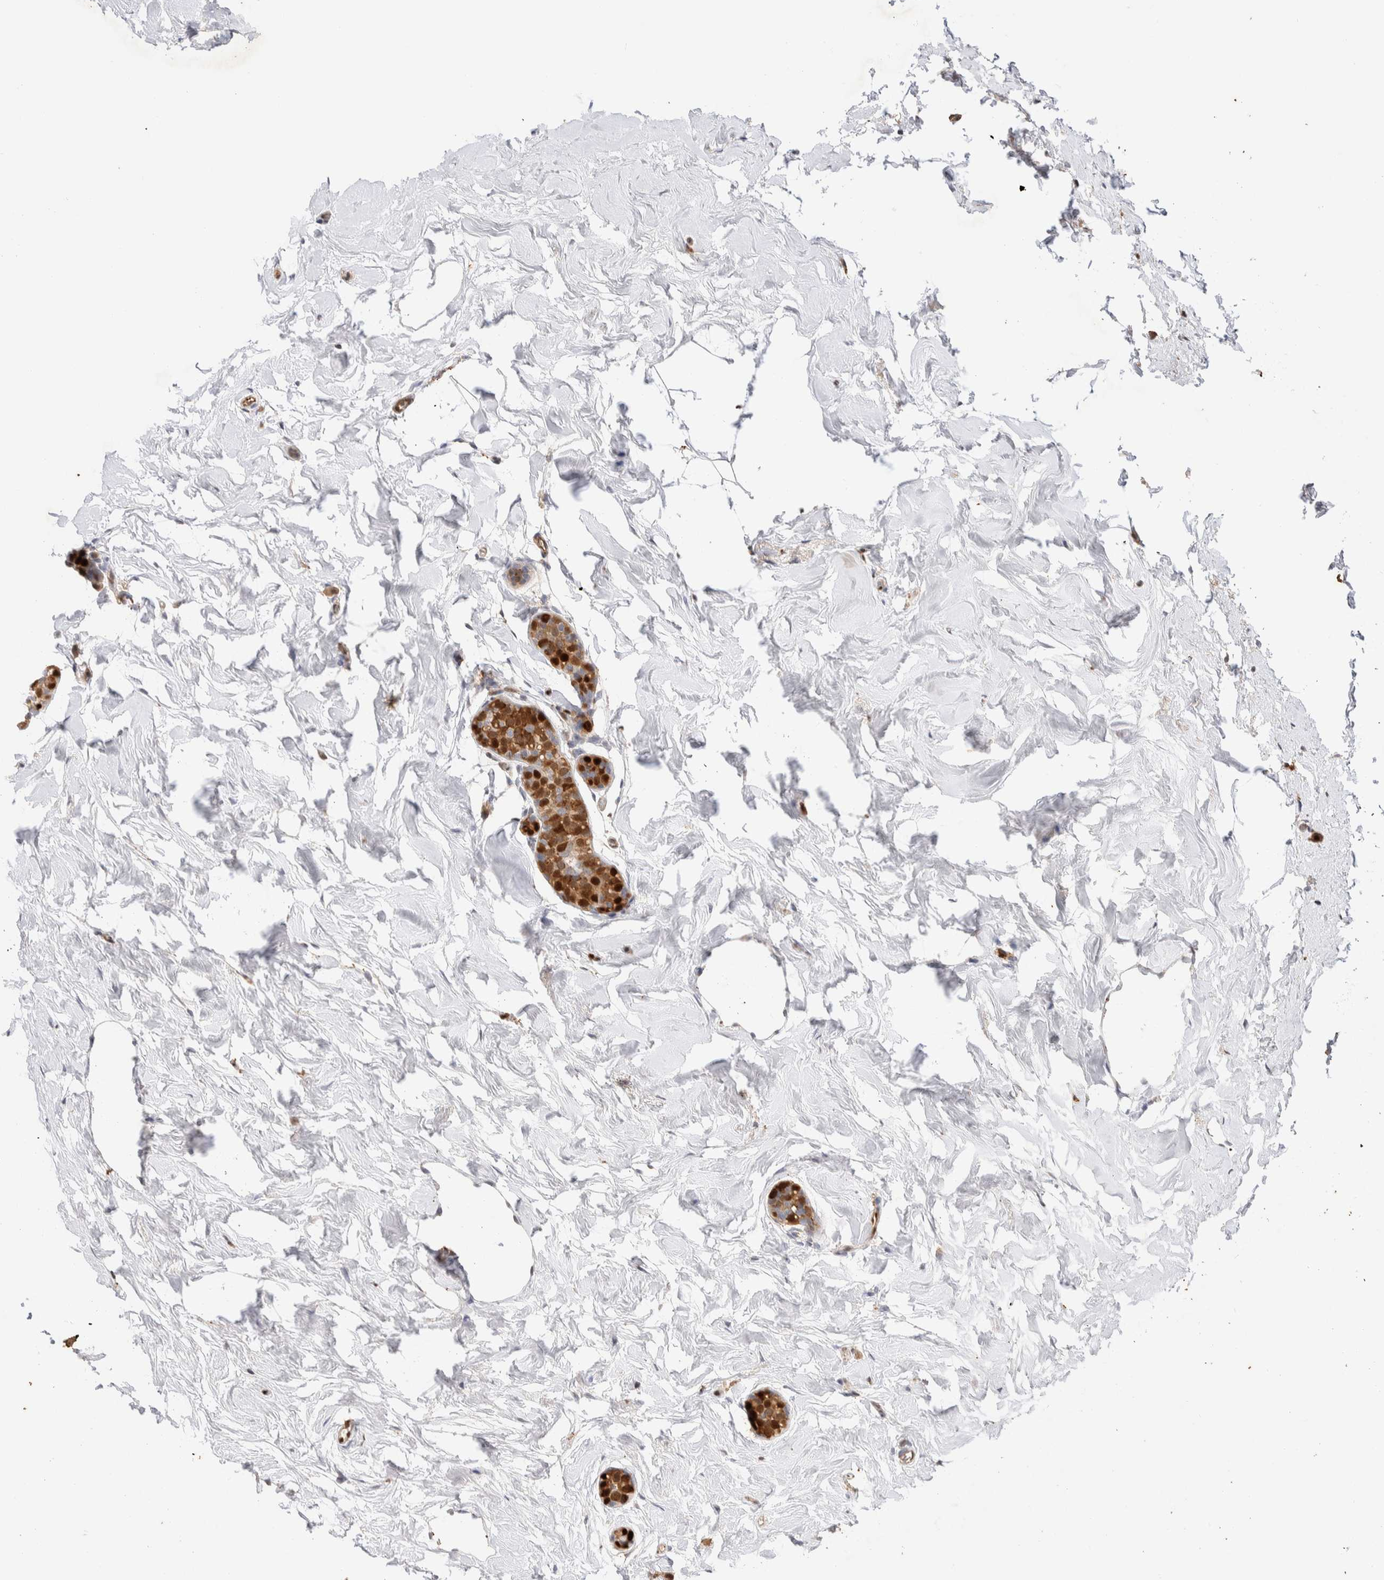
{"staining": {"intensity": "strong", "quantity": ">75%", "location": "cytoplasmic/membranous,nuclear"}, "tissue": "breast cancer", "cell_type": "Tumor cells", "image_type": "cancer", "snomed": [{"axis": "morphology", "description": "Duct carcinoma"}, {"axis": "topography", "description": "Breast"}], "caption": "Breast cancer (intraductal carcinoma) was stained to show a protein in brown. There is high levels of strong cytoplasmic/membranous and nuclear expression in about >75% of tumor cells.", "gene": "NSMAF", "patient": {"sex": "female", "age": 55}}